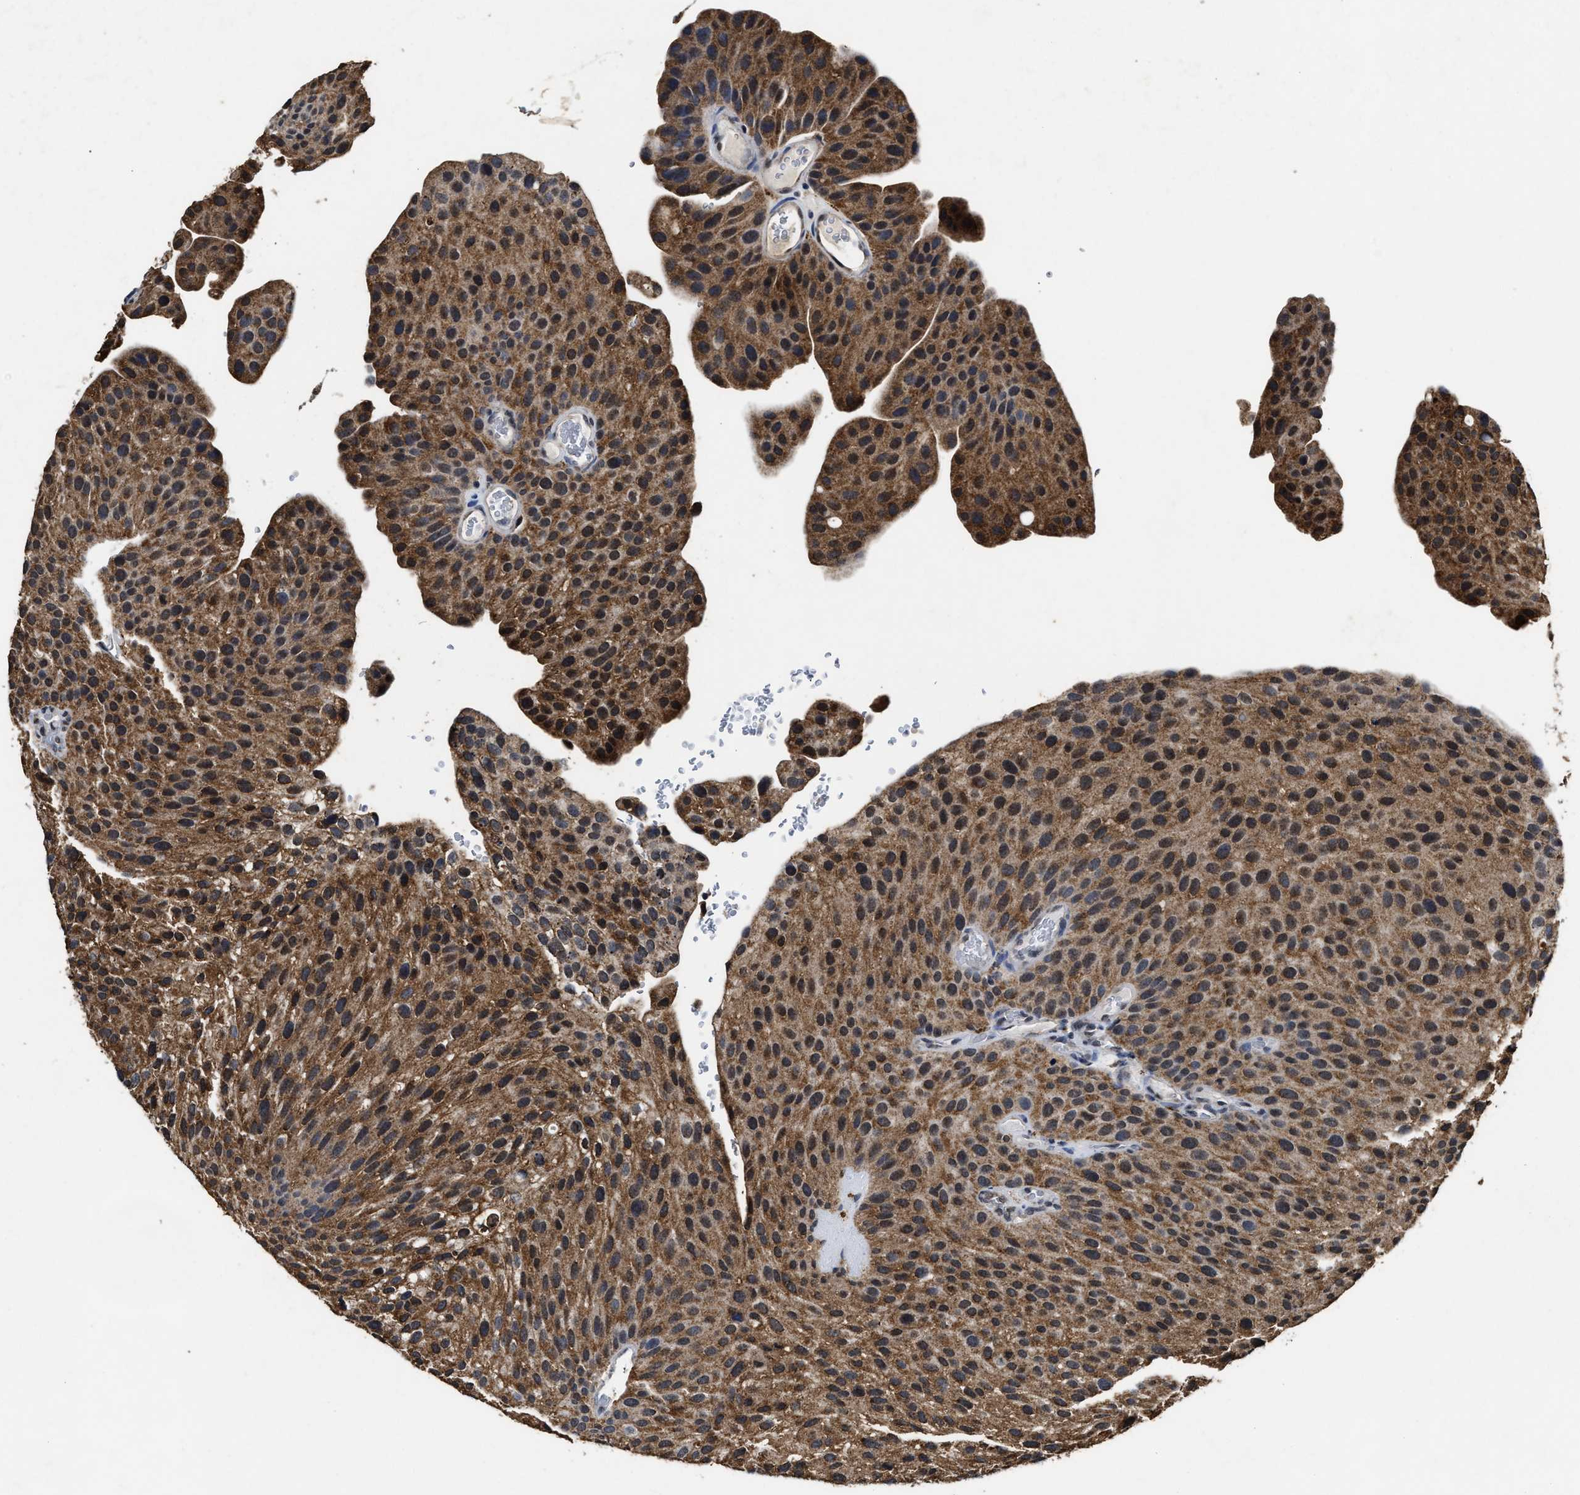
{"staining": {"intensity": "moderate", "quantity": ">75%", "location": "cytoplasmic/membranous"}, "tissue": "urothelial cancer", "cell_type": "Tumor cells", "image_type": "cancer", "snomed": [{"axis": "morphology", "description": "Urothelial carcinoma, Low grade"}, {"axis": "topography", "description": "Smooth muscle"}, {"axis": "topography", "description": "Urinary bladder"}], "caption": "Protein staining of urothelial cancer tissue shows moderate cytoplasmic/membranous expression in approximately >75% of tumor cells.", "gene": "ACOX1", "patient": {"sex": "male", "age": 60}}